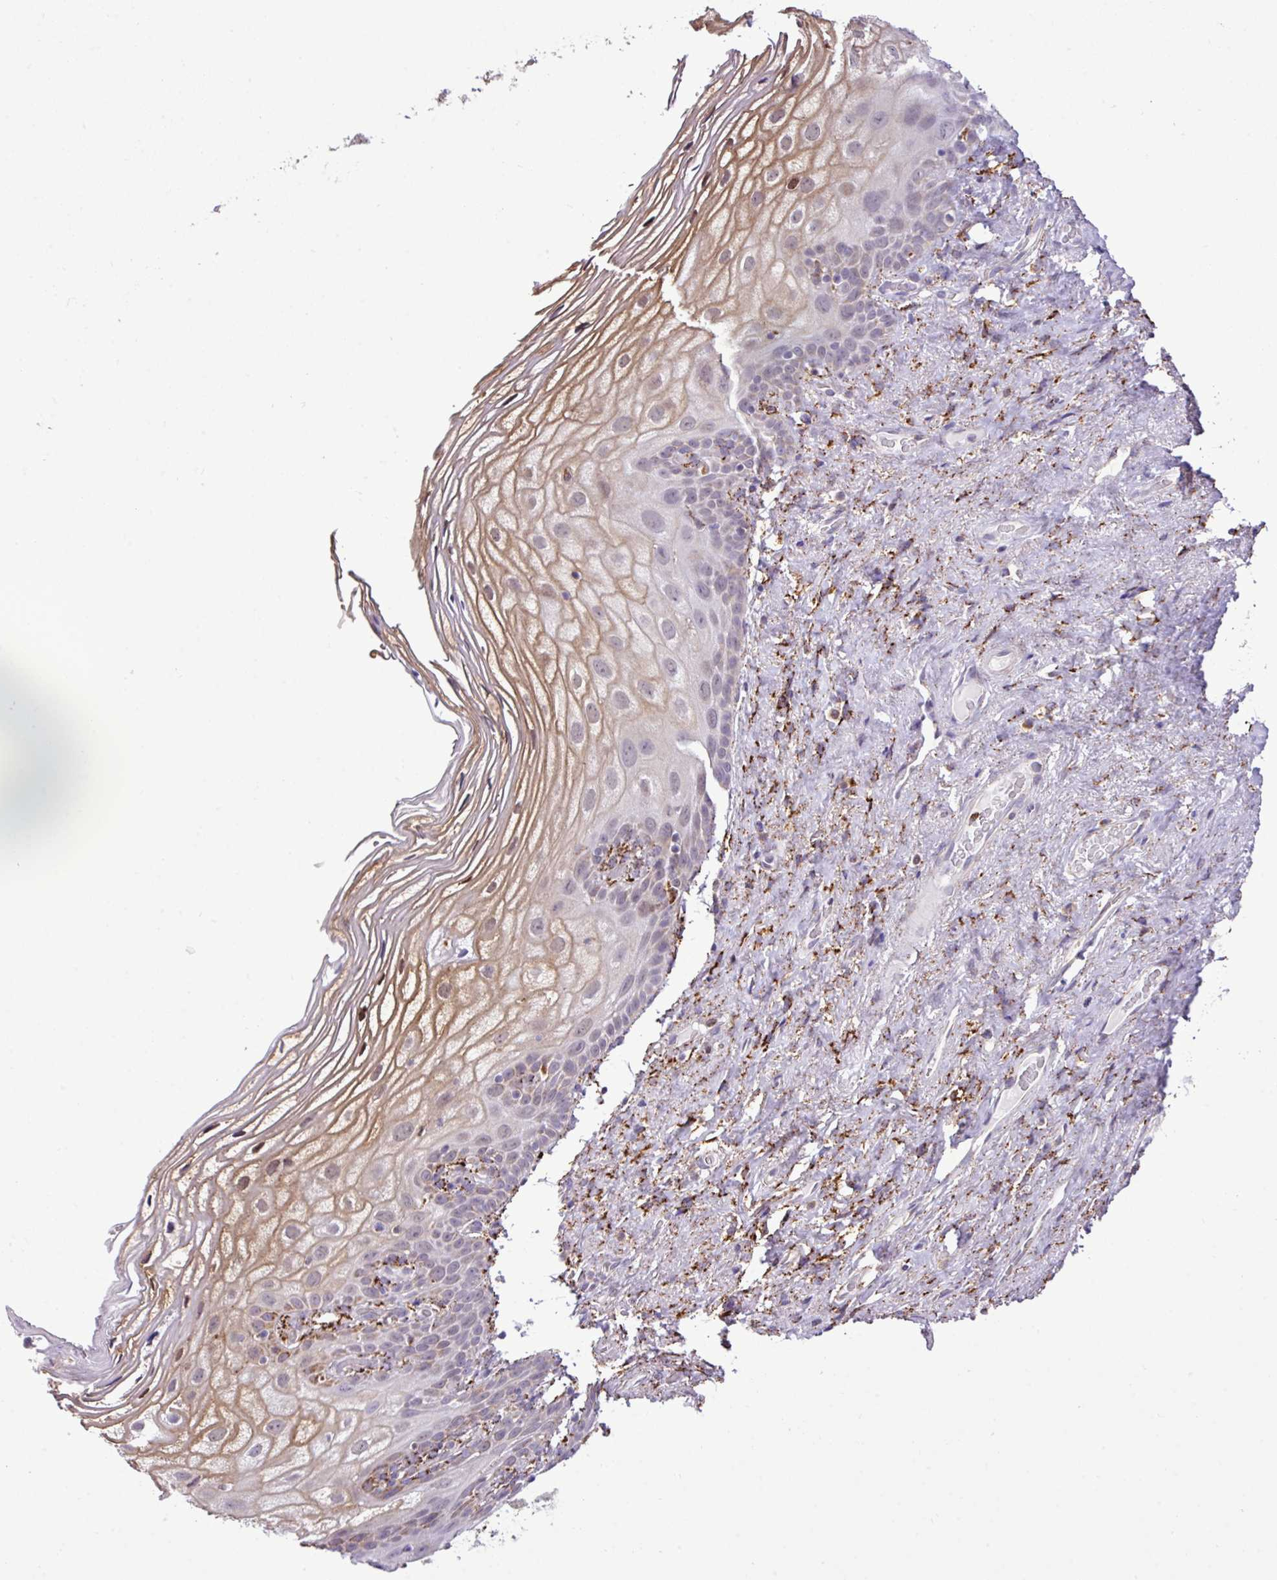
{"staining": {"intensity": "moderate", "quantity": "25%-75%", "location": "cytoplasmic/membranous"}, "tissue": "vagina", "cell_type": "Squamous epithelial cells", "image_type": "normal", "snomed": [{"axis": "morphology", "description": "Normal tissue, NOS"}, {"axis": "topography", "description": "Vagina"}, {"axis": "topography", "description": "Peripheral nerve tissue"}], "caption": "Immunohistochemistry (IHC) of unremarkable vagina demonstrates medium levels of moderate cytoplasmic/membranous staining in approximately 25%-75% of squamous epithelial cells.", "gene": "SGPP1", "patient": {"sex": "female", "age": 71}}